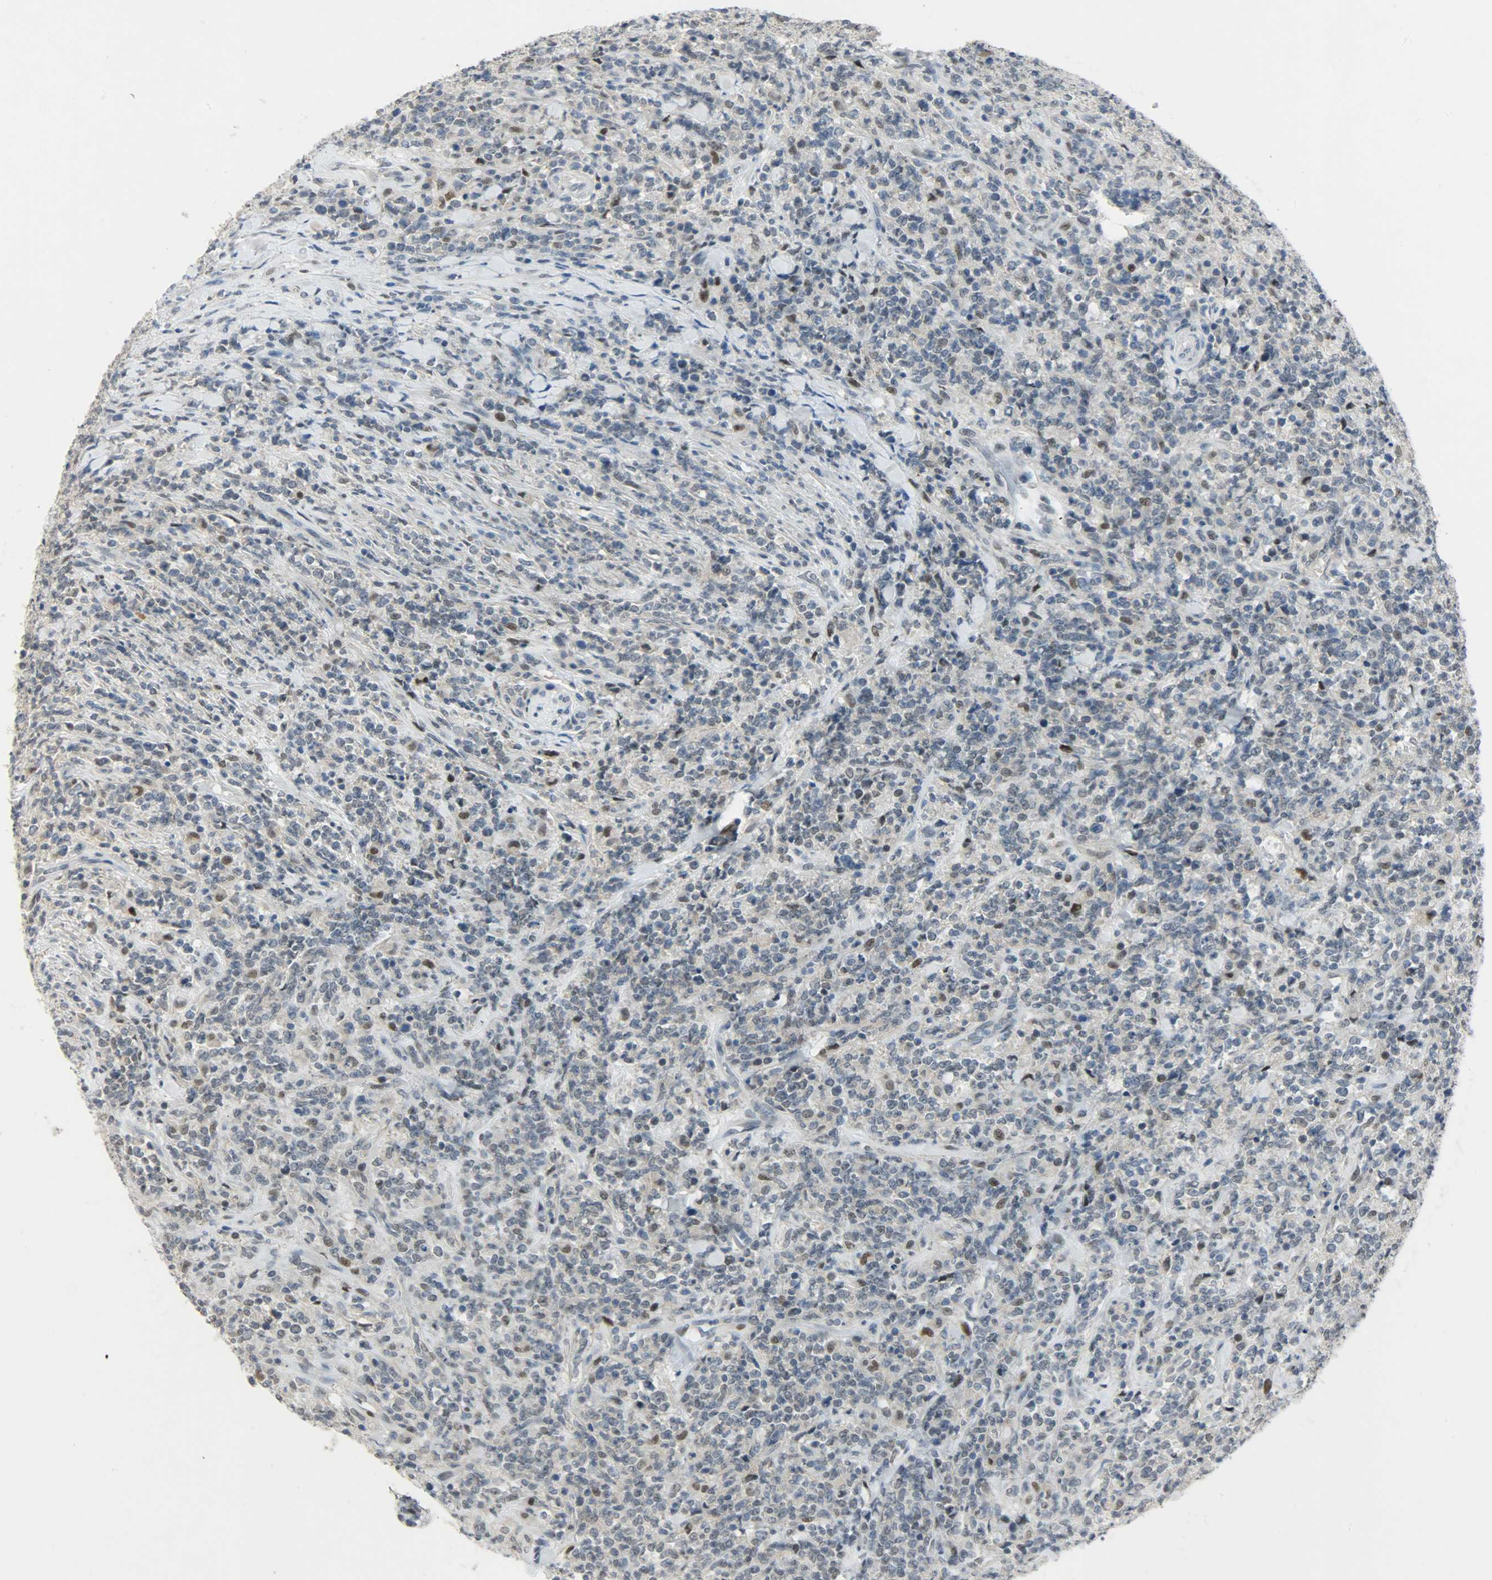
{"staining": {"intensity": "moderate", "quantity": "<25%", "location": "nuclear"}, "tissue": "lymphoma", "cell_type": "Tumor cells", "image_type": "cancer", "snomed": [{"axis": "morphology", "description": "Malignant lymphoma, non-Hodgkin's type, High grade"}, {"axis": "topography", "description": "Soft tissue"}], "caption": "Brown immunohistochemical staining in human lymphoma exhibits moderate nuclear positivity in about <25% of tumor cells.", "gene": "PPARG", "patient": {"sex": "male", "age": 18}}